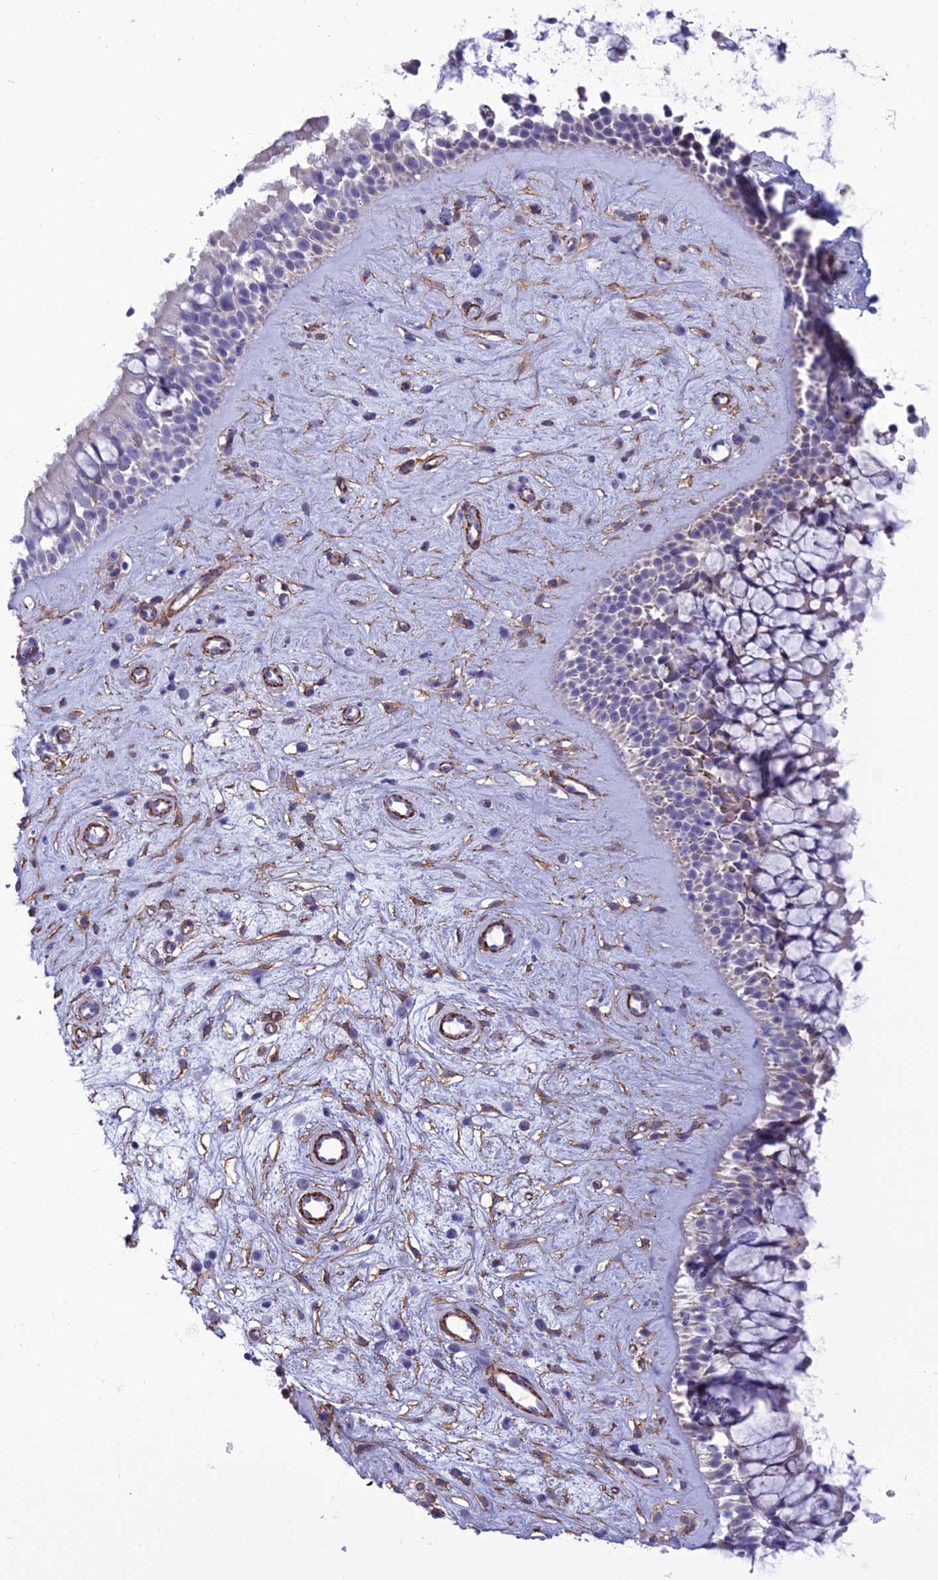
{"staining": {"intensity": "negative", "quantity": "none", "location": "none"}, "tissue": "nasopharynx", "cell_type": "Respiratory epithelial cells", "image_type": "normal", "snomed": [{"axis": "morphology", "description": "Normal tissue, NOS"}, {"axis": "topography", "description": "Nasopharynx"}], "caption": "Micrograph shows no significant protein positivity in respiratory epithelial cells of benign nasopharynx. (DAB (3,3'-diaminobenzidine) IHC with hematoxylin counter stain).", "gene": "NKD1", "patient": {"sex": "male", "age": 32}}